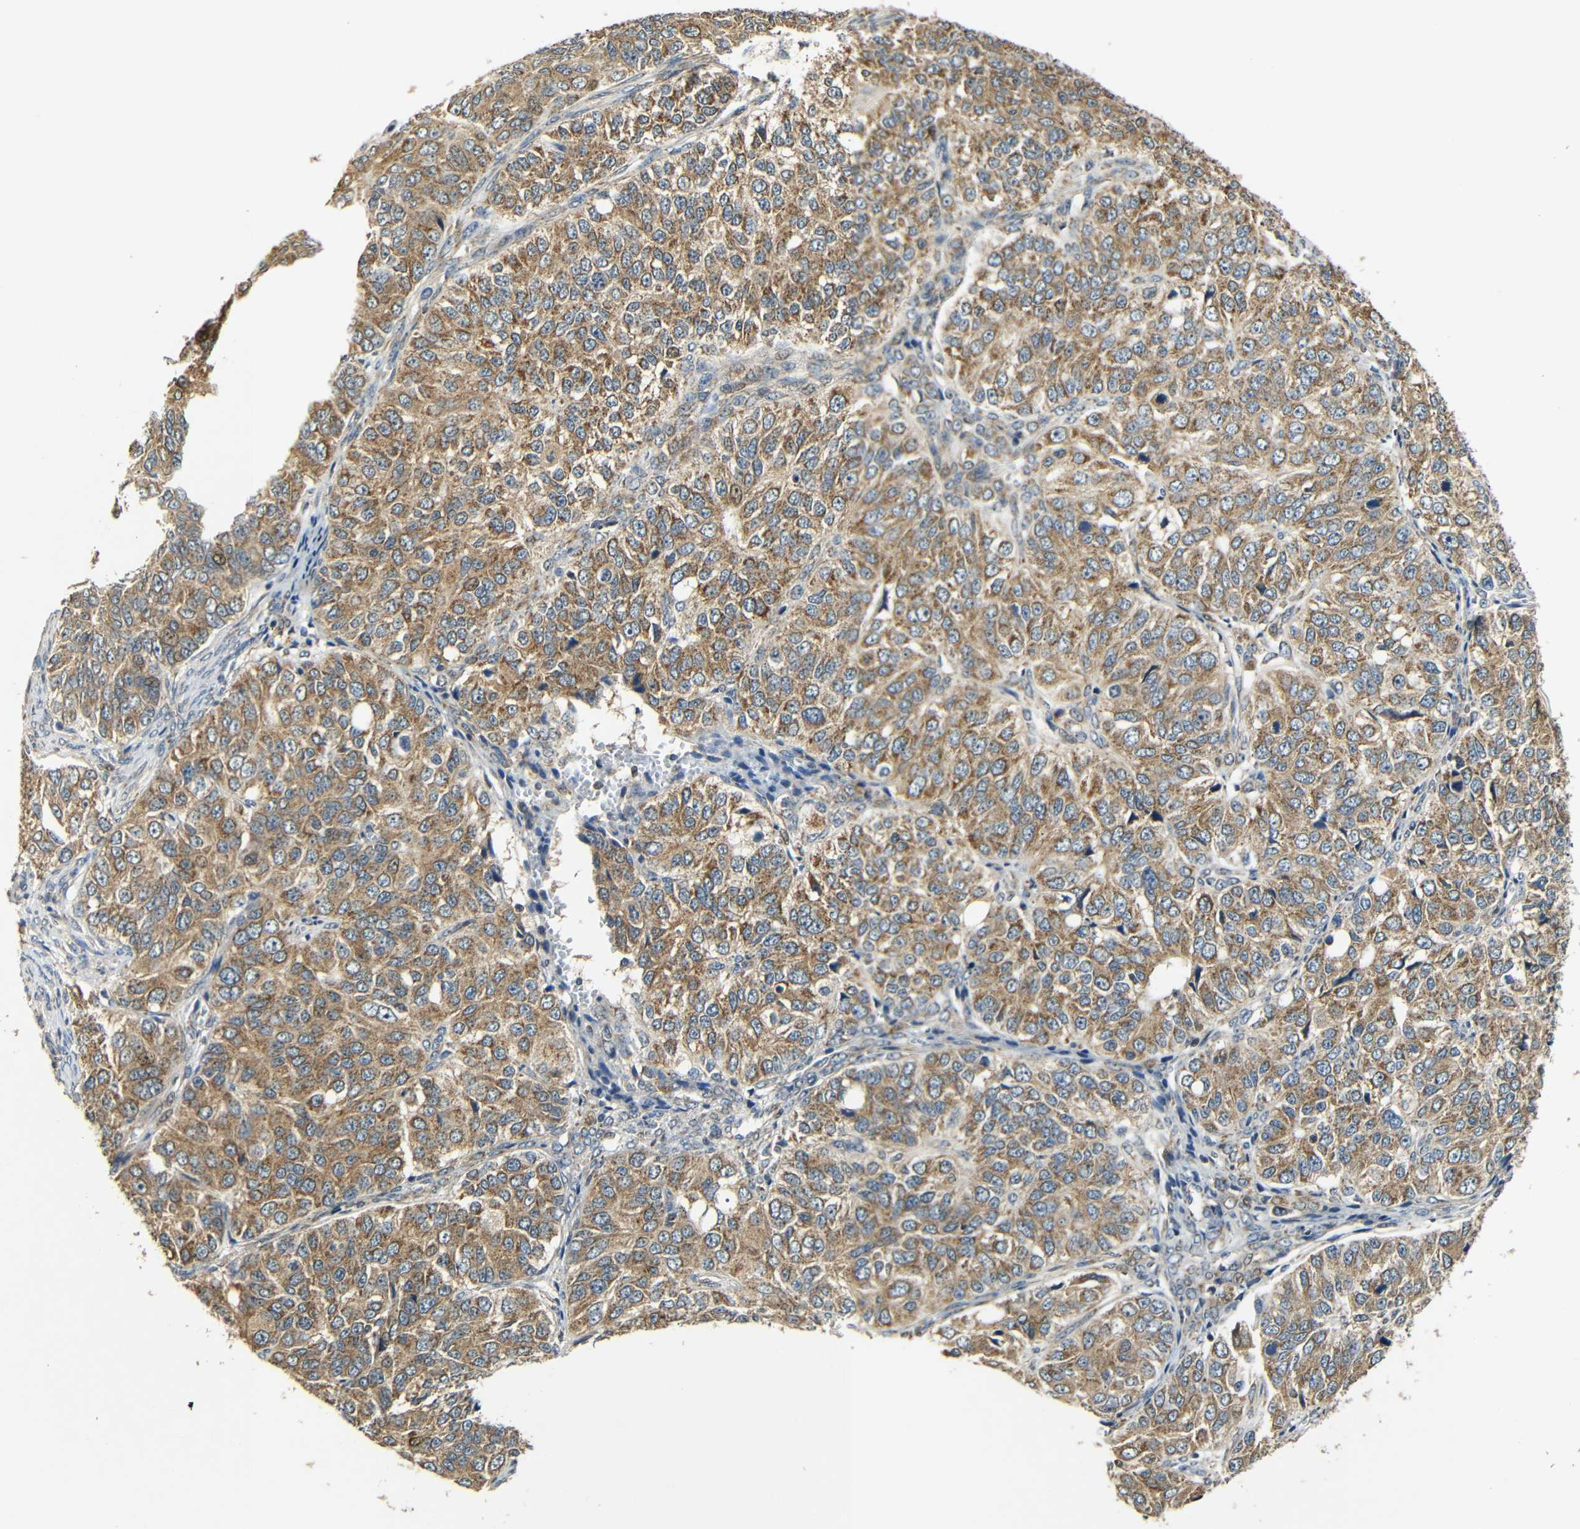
{"staining": {"intensity": "moderate", "quantity": ">75%", "location": "cytoplasmic/membranous,nuclear"}, "tissue": "ovarian cancer", "cell_type": "Tumor cells", "image_type": "cancer", "snomed": [{"axis": "morphology", "description": "Carcinoma, endometroid"}, {"axis": "topography", "description": "Ovary"}], "caption": "A brown stain highlights moderate cytoplasmic/membranous and nuclear expression of a protein in human ovarian cancer tumor cells.", "gene": "KAZALD1", "patient": {"sex": "female", "age": 51}}